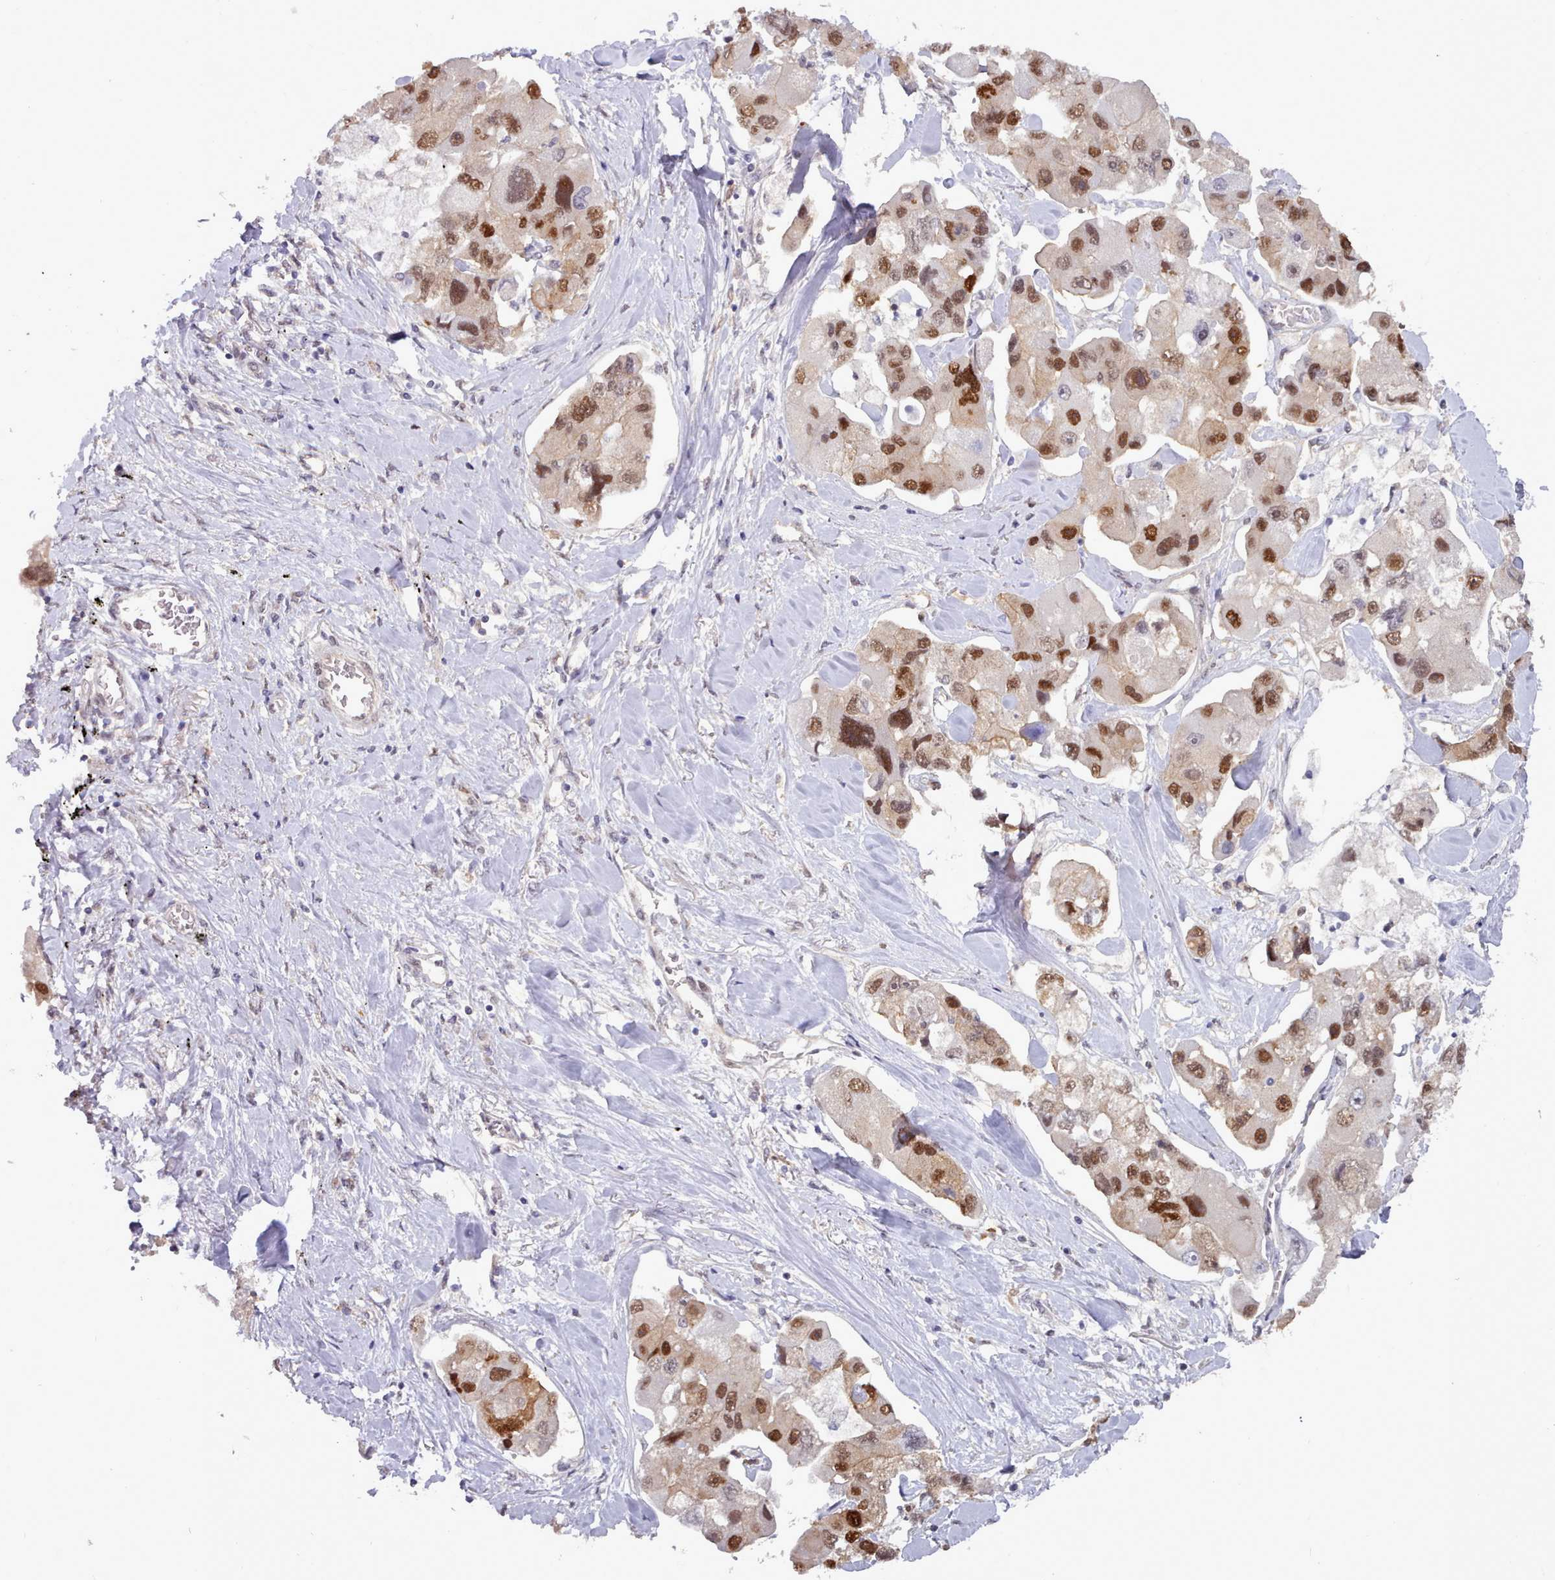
{"staining": {"intensity": "strong", "quantity": ">75%", "location": "nuclear"}, "tissue": "lung cancer", "cell_type": "Tumor cells", "image_type": "cancer", "snomed": [{"axis": "morphology", "description": "Adenocarcinoma, NOS"}, {"axis": "topography", "description": "Lung"}], "caption": "A high amount of strong nuclear expression is seen in approximately >75% of tumor cells in lung cancer tissue. (DAB (3,3'-diaminobenzidine) = brown stain, brightfield microscopy at high magnification).", "gene": "CES3", "patient": {"sex": "female", "age": 54}}